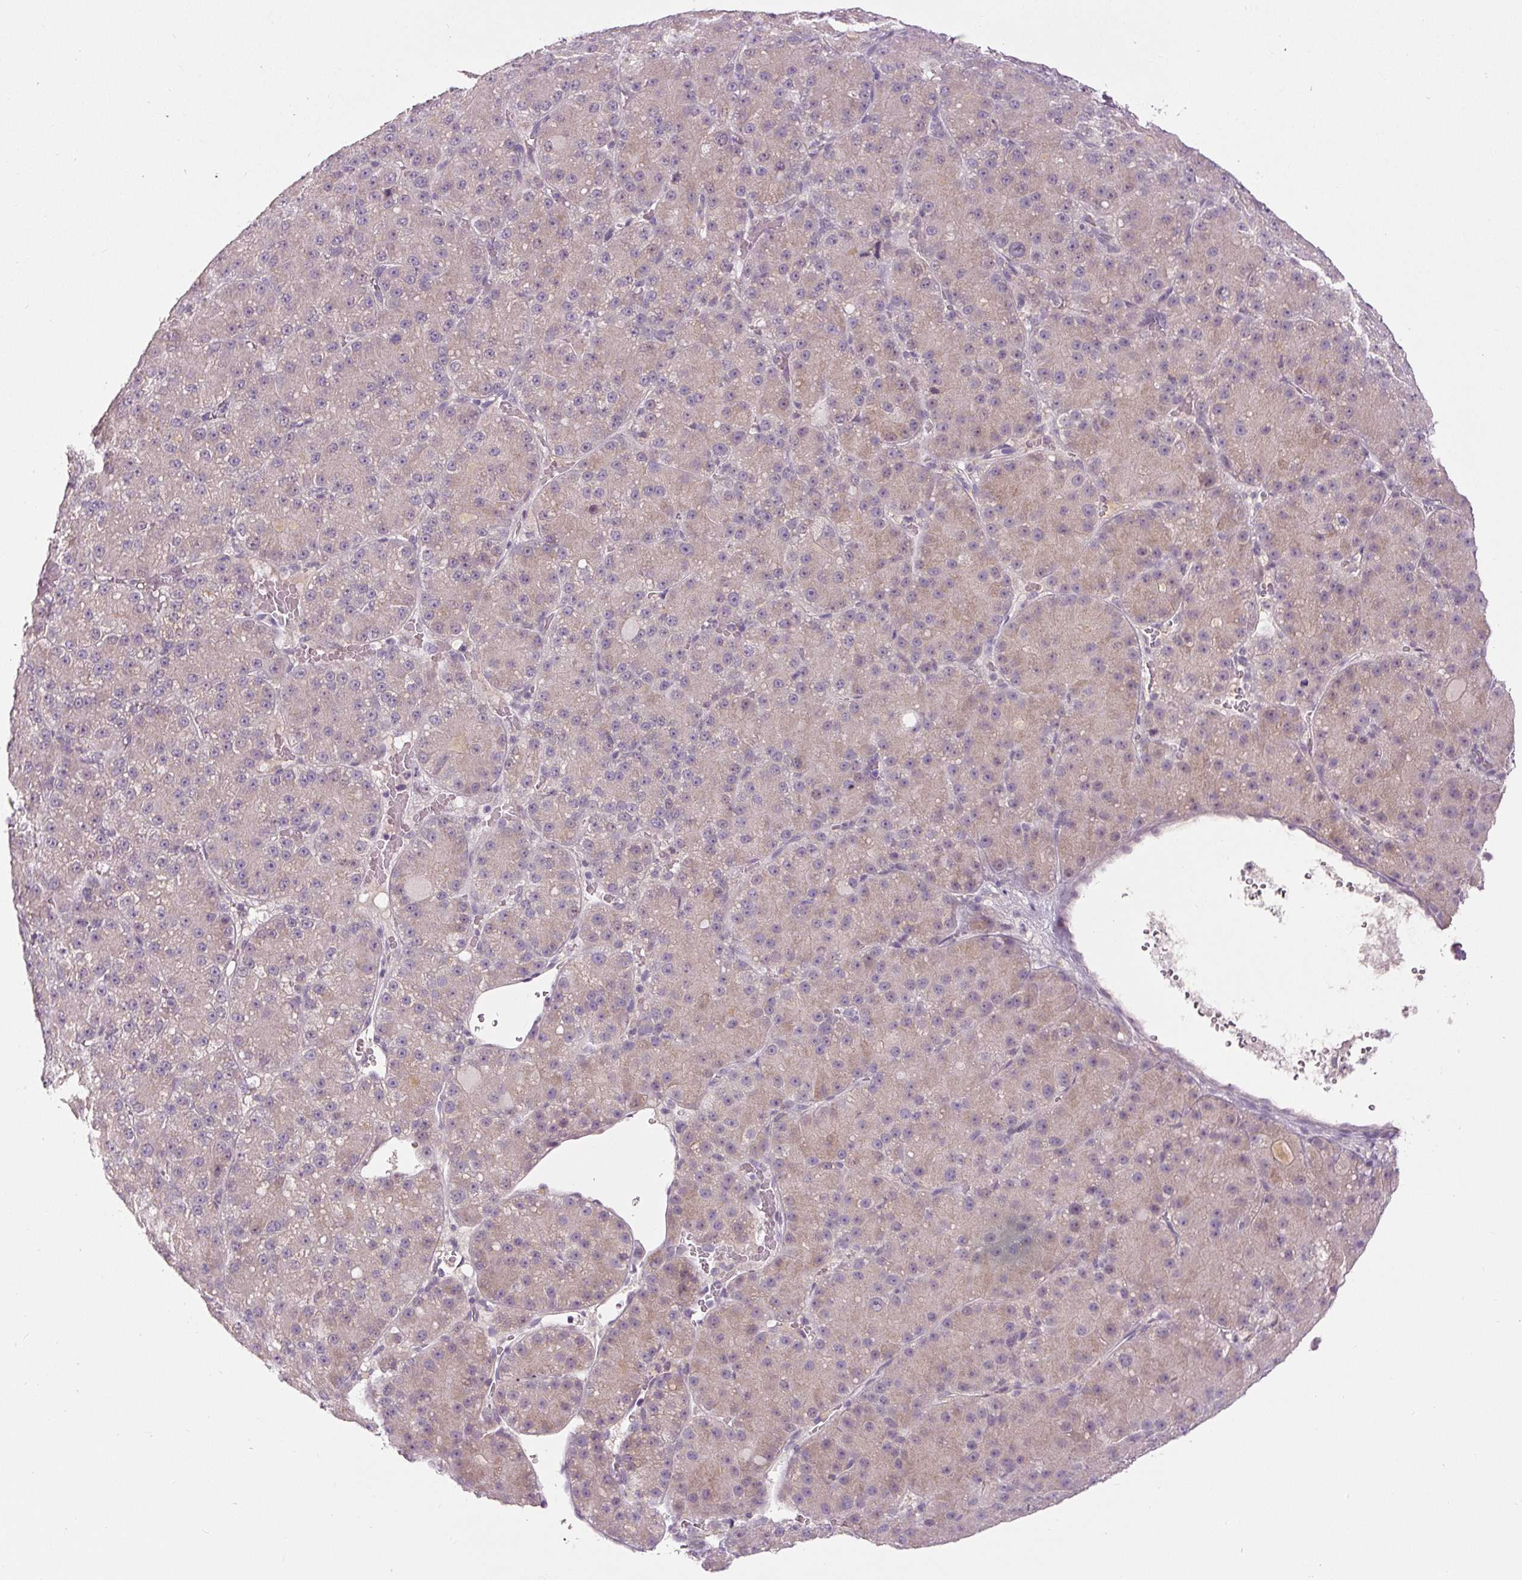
{"staining": {"intensity": "weak", "quantity": "<25%", "location": "cytoplasmic/membranous"}, "tissue": "liver cancer", "cell_type": "Tumor cells", "image_type": "cancer", "snomed": [{"axis": "morphology", "description": "Carcinoma, Hepatocellular, NOS"}, {"axis": "topography", "description": "Liver"}], "caption": "Immunohistochemical staining of liver cancer (hepatocellular carcinoma) shows no significant positivity in tumor cells. The staining is performed using DAB brown chromogen with nuclei counter-stained in using hematoxylin.", "gene": "FABP7", "patient": {"sex": "male", "age": 67}}